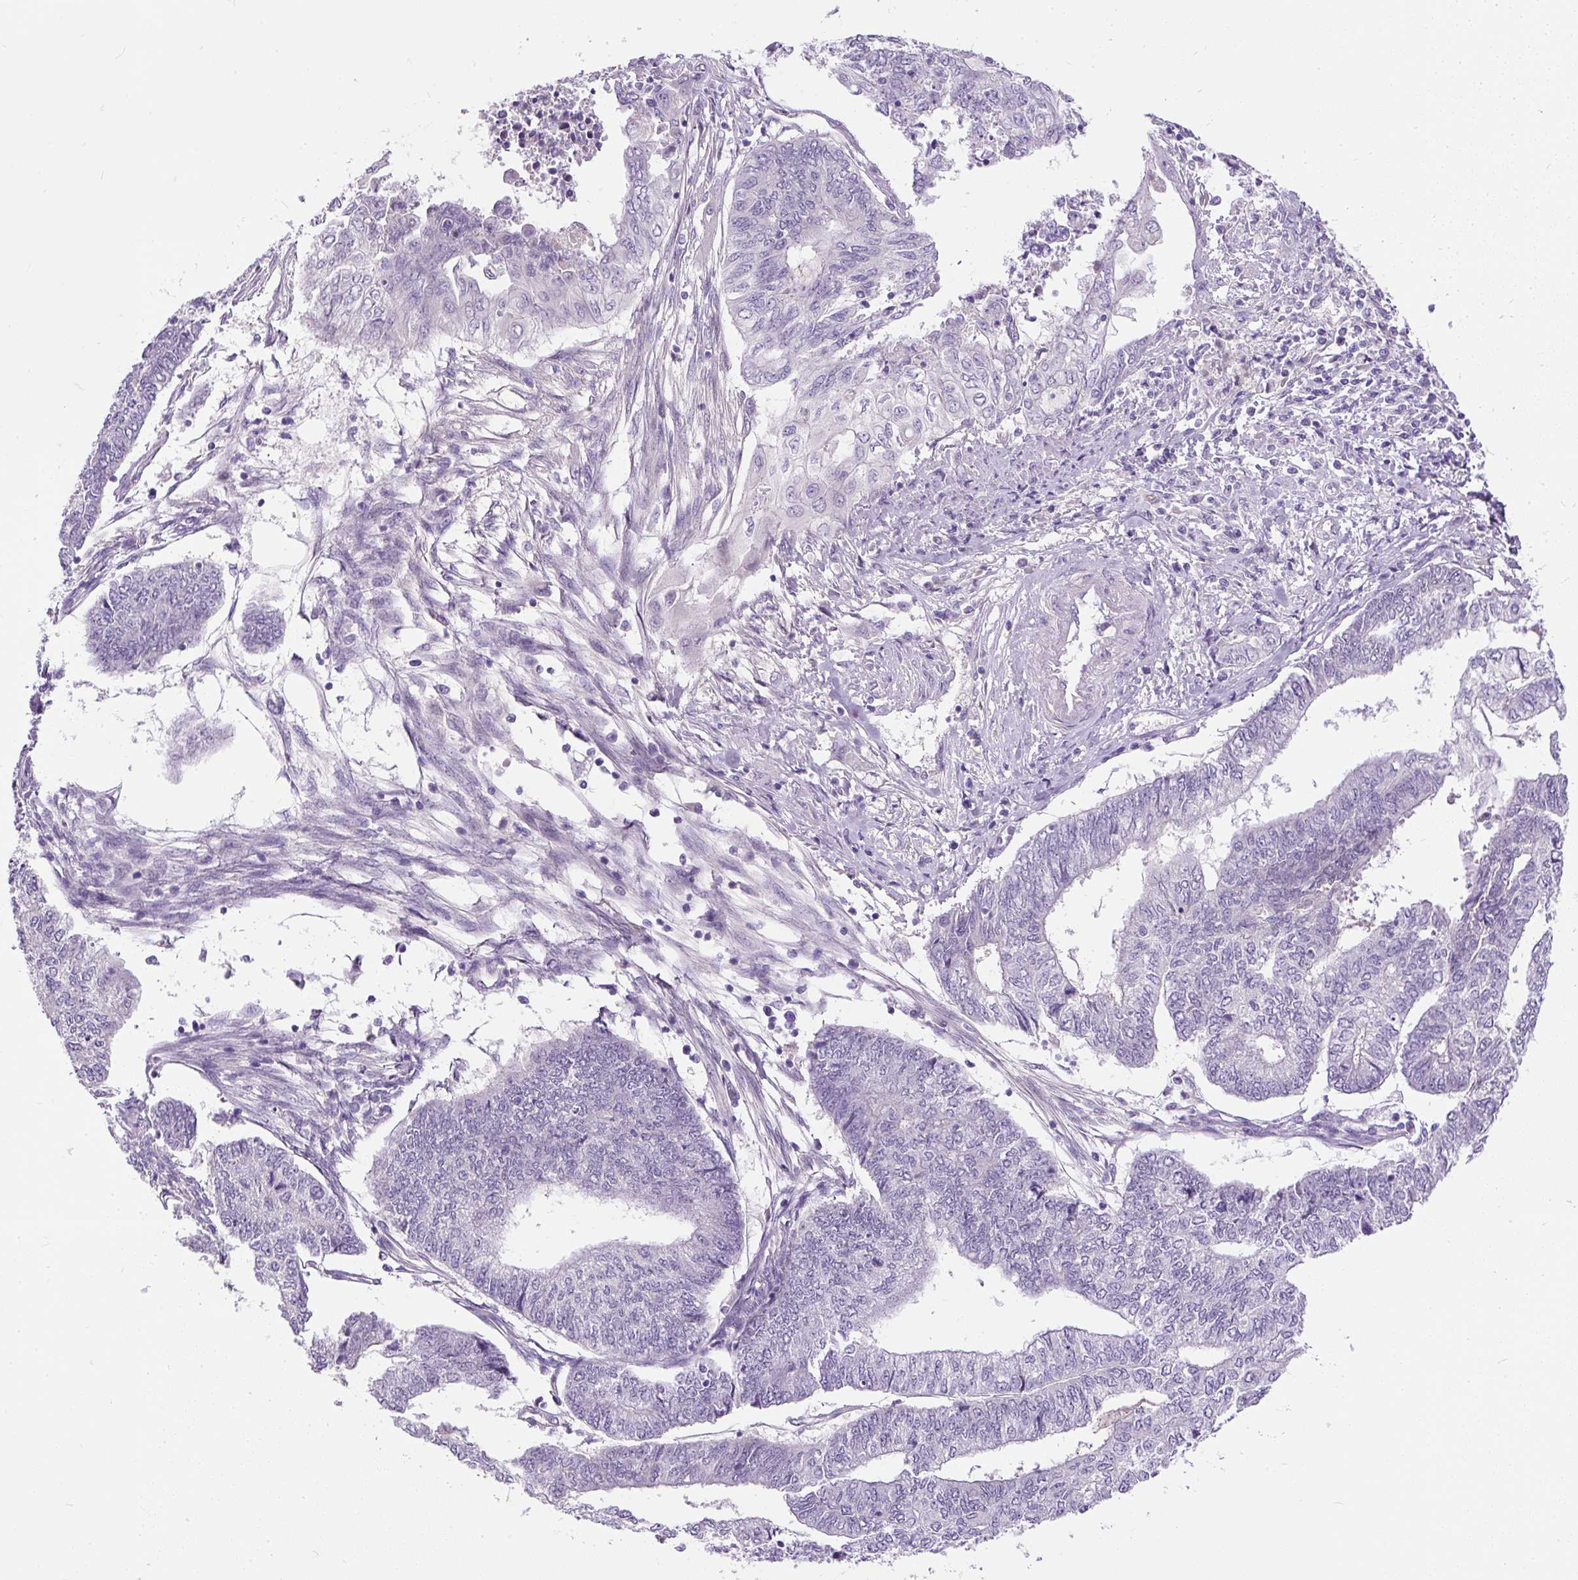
{"staining": {"intensity": "negative", "quantity": "none", "location": "none"}, "tissue": "endometrial cancer", "cell_type": "Tumor cells", "image_type": "cancer", "snomed": [{"axis": "morphology", "description": "Adenocarcinoma, NOS"}, {"axis": "topography", "description": "Uterus"}, {"axis": "topography", "description": "Endometrium"}], "caption": "The image exhibits no staining of tumor cells in endometrial cancer. (Immunohistochemistry, brightfield microscopy, high magnification).", "gene": "KRTAP20-3", "patient": {"sex": "female", "age": 70}}